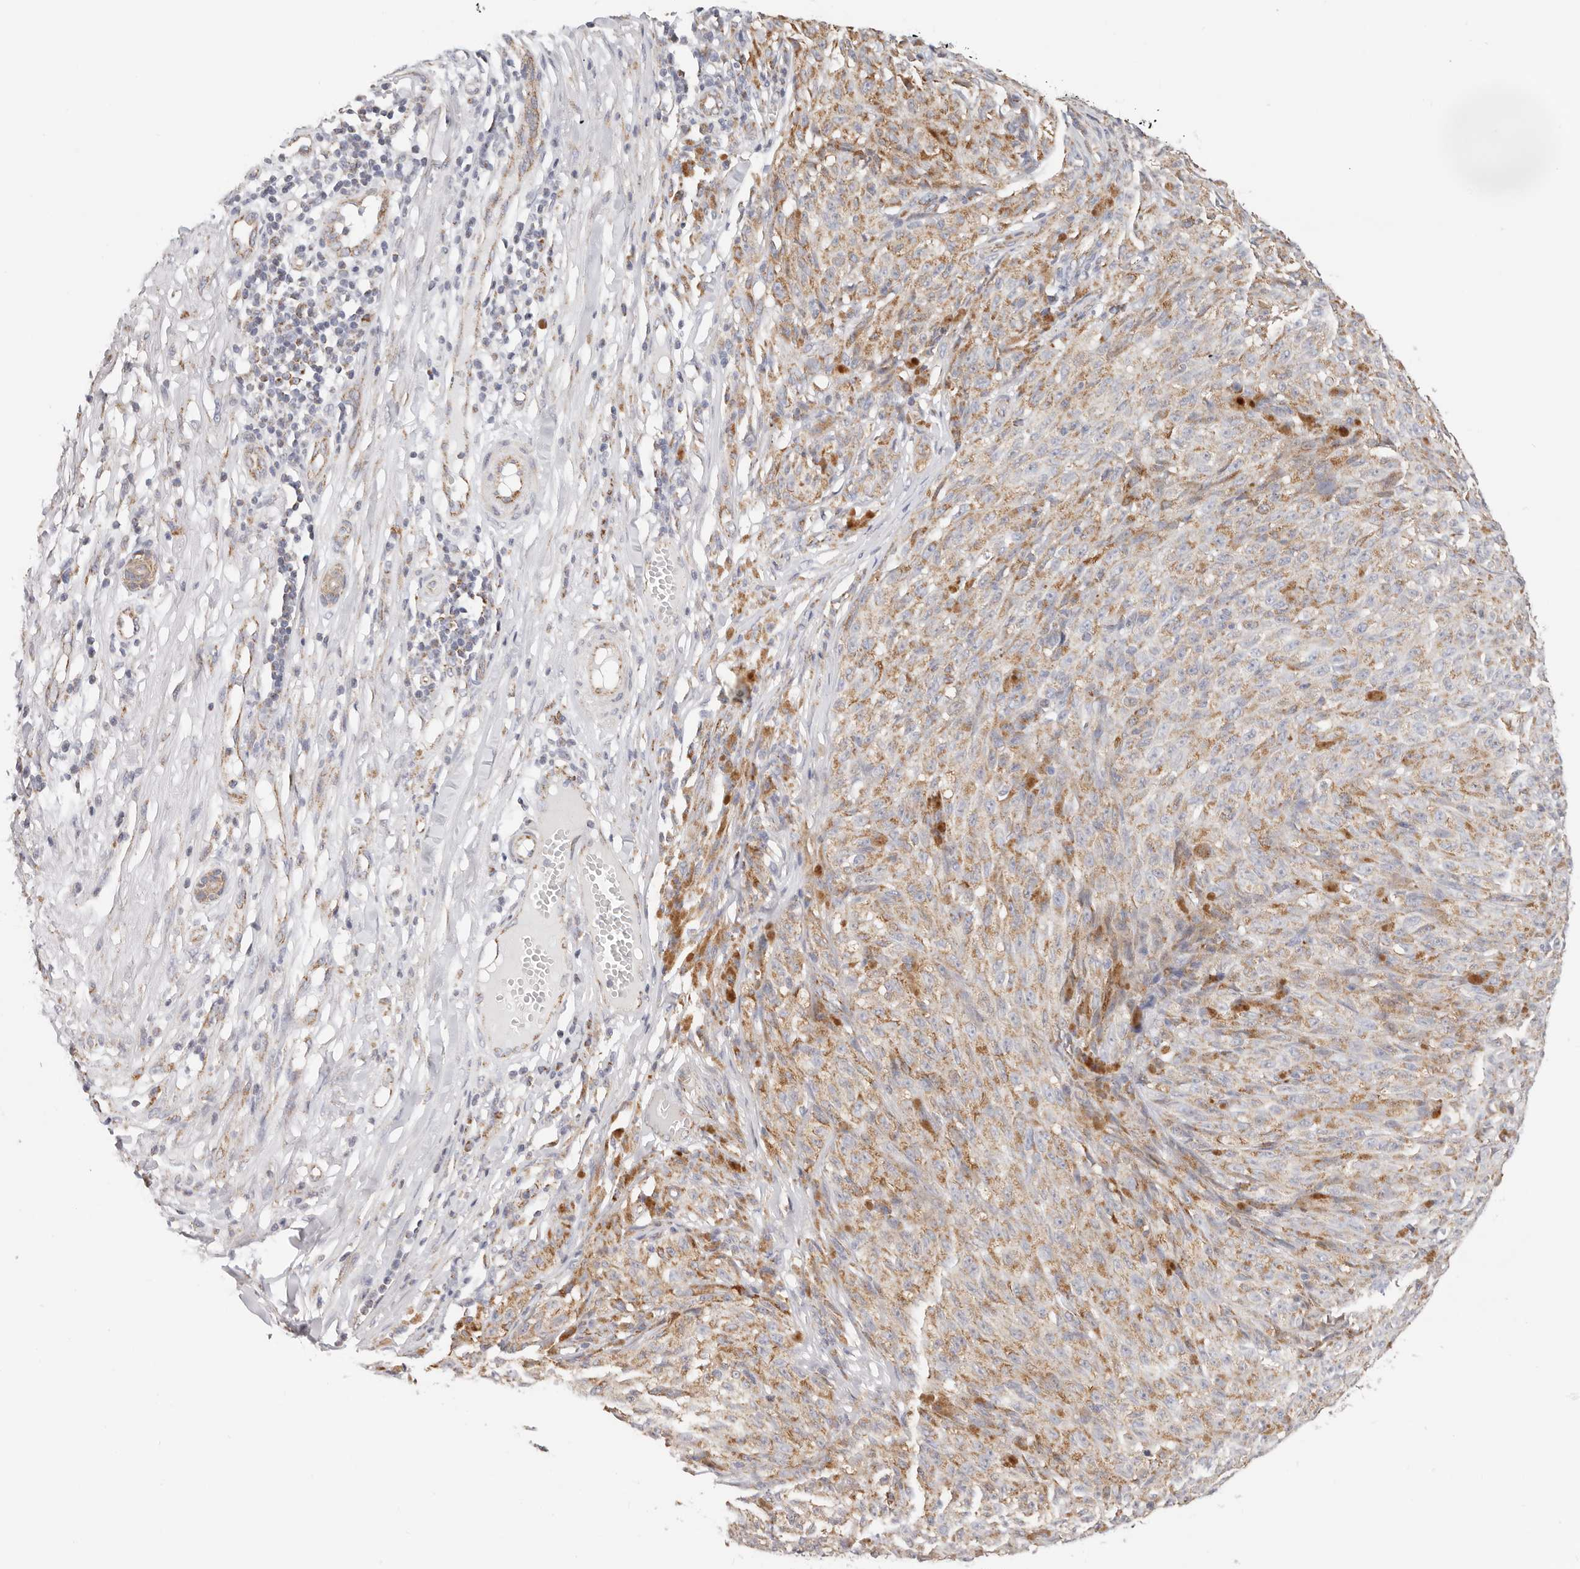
{"staining": {"intensity": "strong", "quantity": "25%-75%", "location": "cytoplasmic/membranous"}, "tissue": "melanoma", "cell_type": "Tumor cells", "image_type": "cancer", "snomed": [{"axis": "morphology", "description": "Malignant melanoma, NOS"}, {"axis": "topography", "description": "Skin"}], "caption": "Tumor cells demonstrate strong cytoplasmic/membranous positivity in approximately 25%-75% of cells in melanoma.", "gene": "AFDN", "patient": {"sex": "female", "age": 82}}